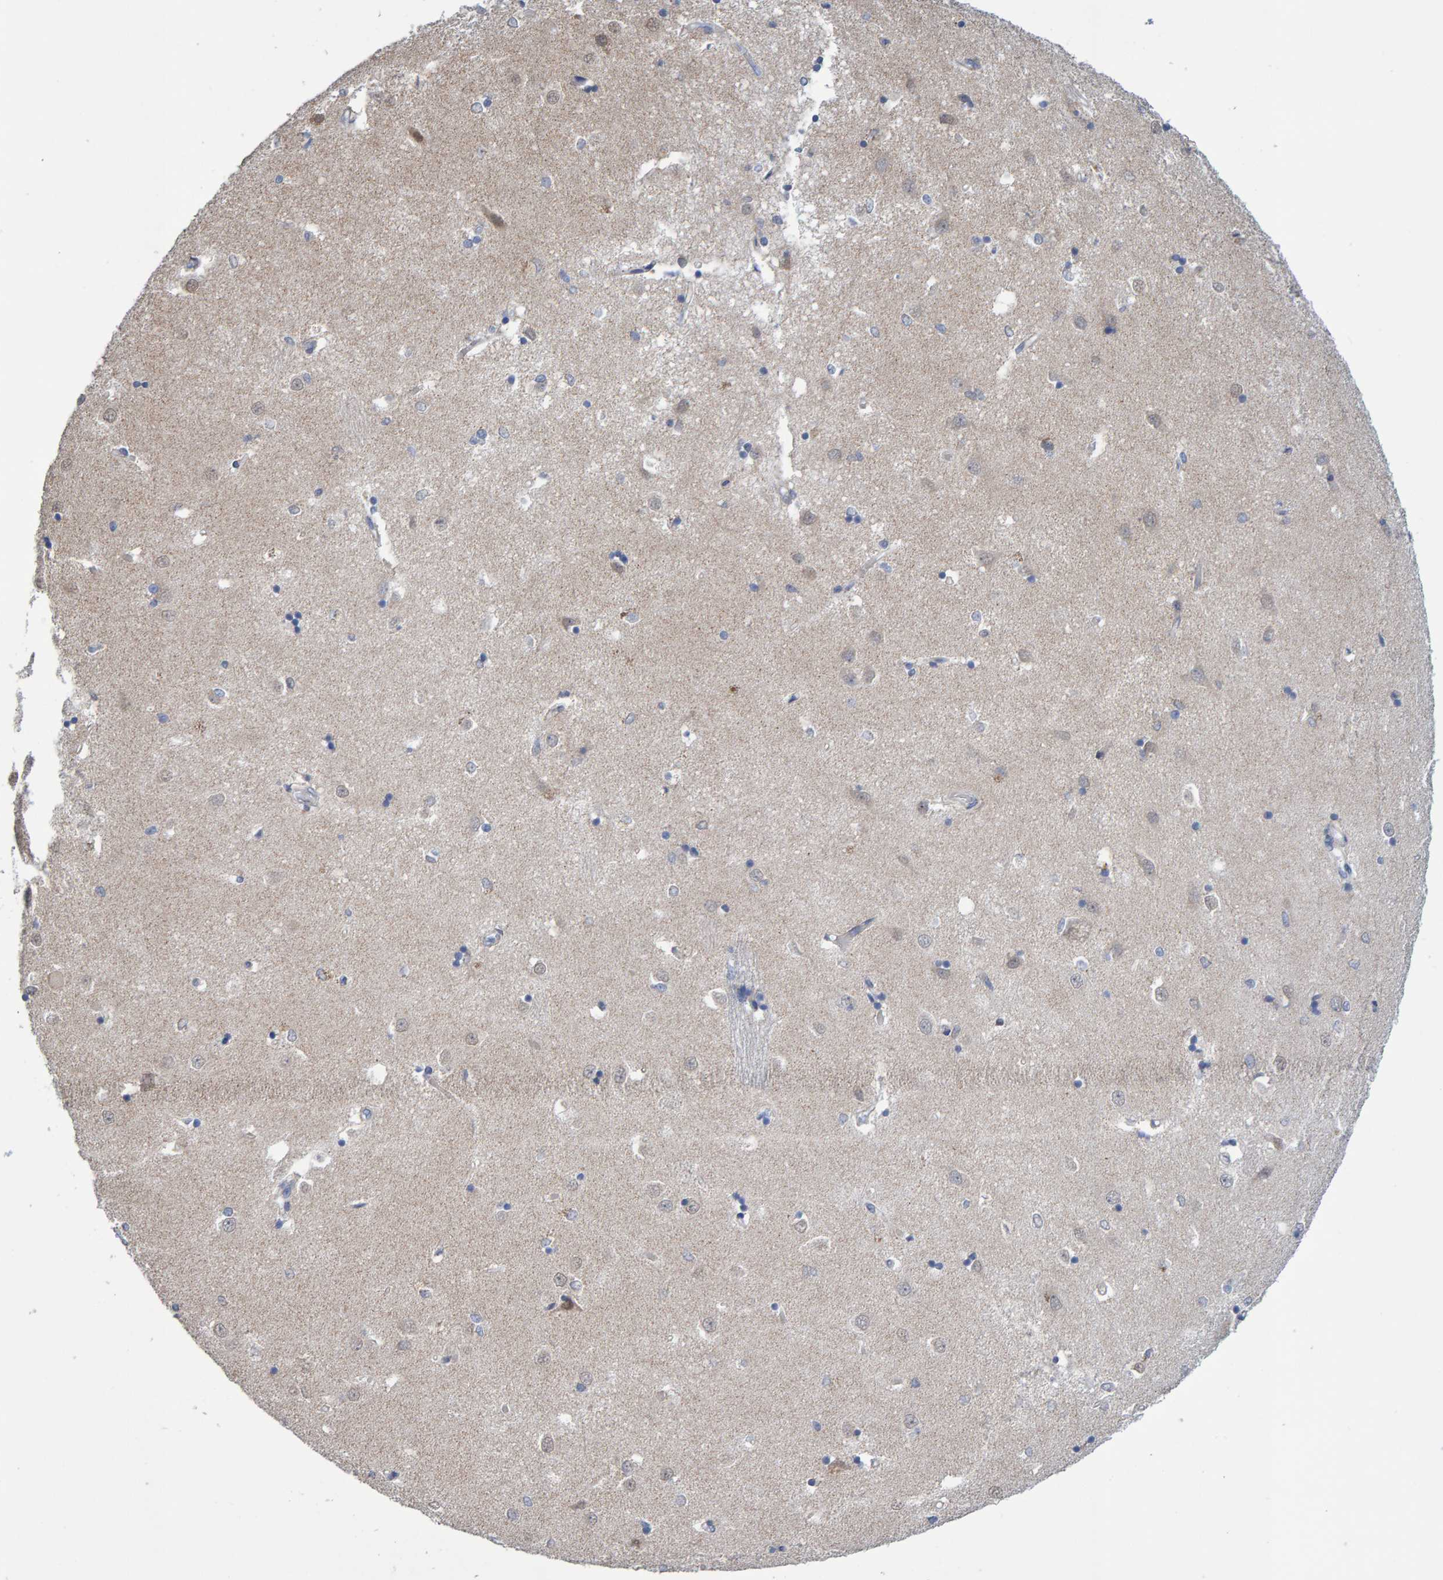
{"staining": {"intensity": "weak", "quantity": "<25%", "location": "cytoplasmic/membranous"}, "tissue": "caudate", "cell_type": "Glial cells", "image_type": "normal", "snomed": [{"axis": "morphology", "description": "Normal tissue, NOS"}, {"axis": "topography", "description": "Lateral ventricle wall"}], "caption": "Protein analysis of benign caudate displays no significant positivity in glial cells. The staining is performed using DAB (3,3'-diaminobenzidine) brown chromogen with nuclei counter-stained in using hematoxylin.", "gene": "USP43", "patient": {"sex": "male", "age": 45}}